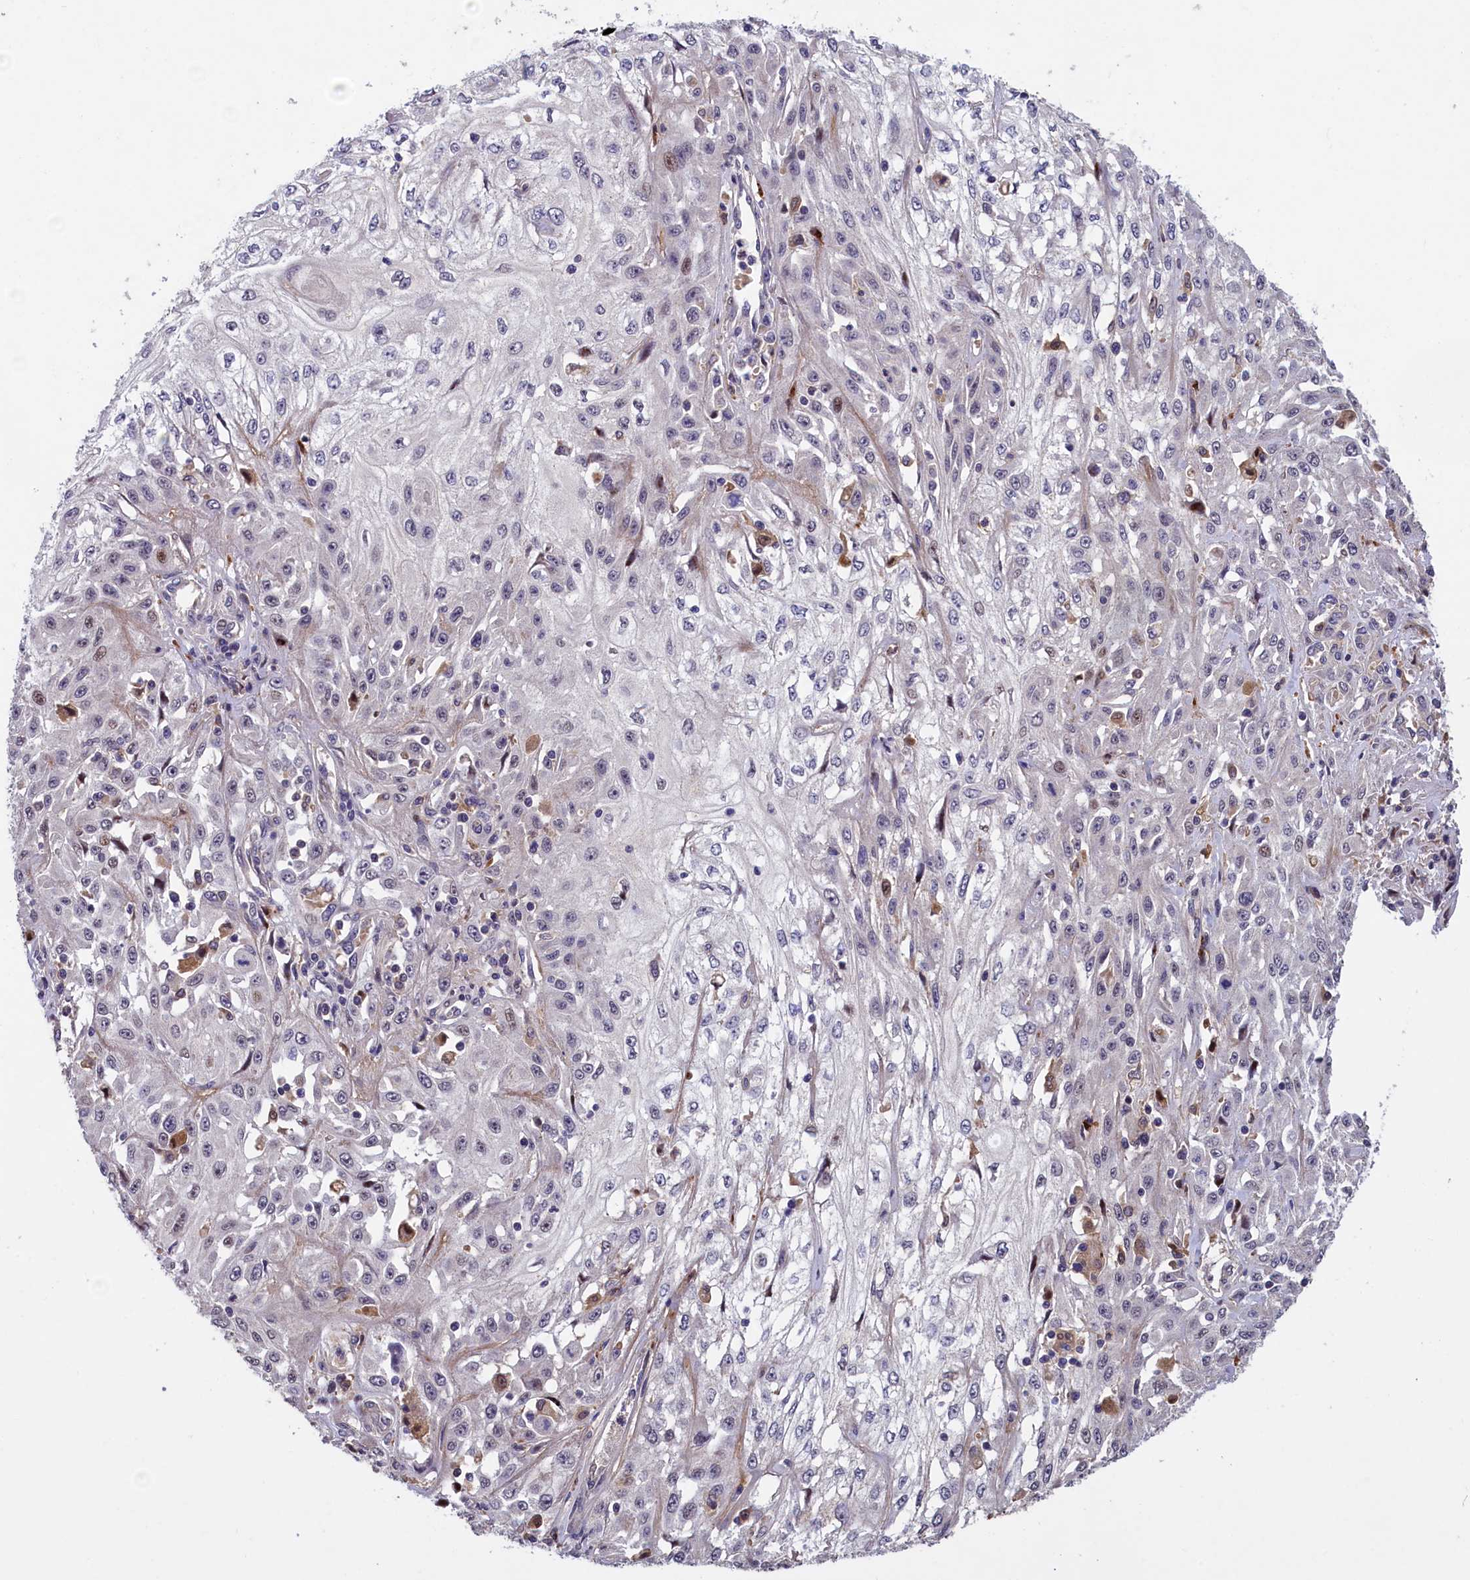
{"staining": {"intensity": "negative", "quantity": "none", "location": "none"}, "tissue": "skin cancer", "cell_type": "Tumor cells", "image_type": "cancer", "snomed": [{"axis": "morphology", "description": "Squamous cell carcinoma, NOS"}, {"axis": "morphology", "description": "Squamous cell carcinoma, metastatic, NOS"}, {"axis": "topography", "description": "Skin"}, {"axis": "topography", "description": "Lymph node"}], "caption": "The immunohistochemistry (IHC) histopathology image has no significant staining in tumor cells of skin cancer (squamous cell carcinoma) tissue.", "gene": "NAIP", "patient": {"sex": "male", "age": 75}}